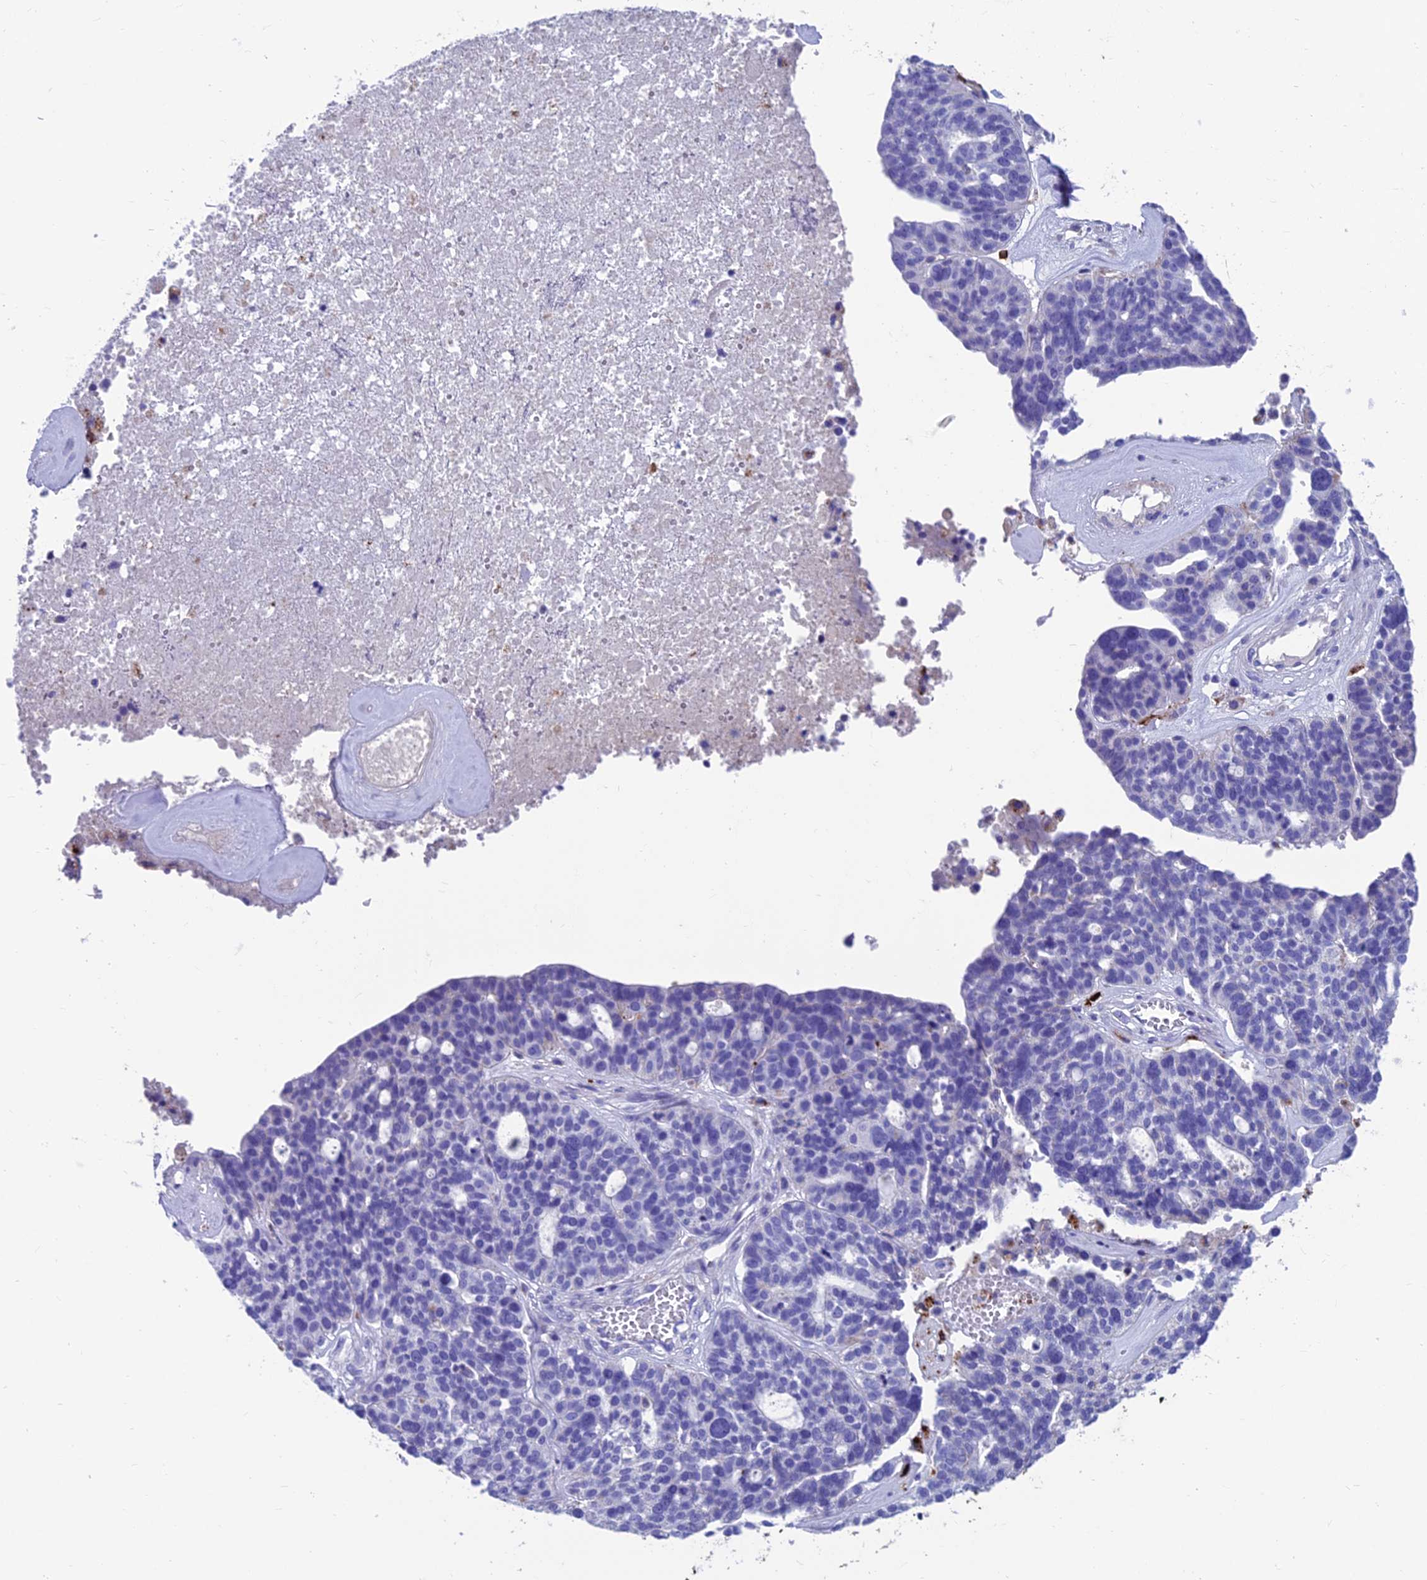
{"staining": {"intensity": "negative", "quantity": "none", "location": "none"}, "tissue": "ovarian cancer", "cell_type": "Tumor cells", "image_type": "cancer", "snomed": [{"axis": "morphology", "description": "Cystadenocarcinoma, serous, NOS"}, {"axis": "topography", "description": "Ovary"}], "caption": "DAB immunohistochemical staining of human ovarian cancer (serous cystadenocarcinoma) reveals no significant expression in tumor cells.", "gene": "GNG11", "patient": {"sex": "female", "age": 59}}